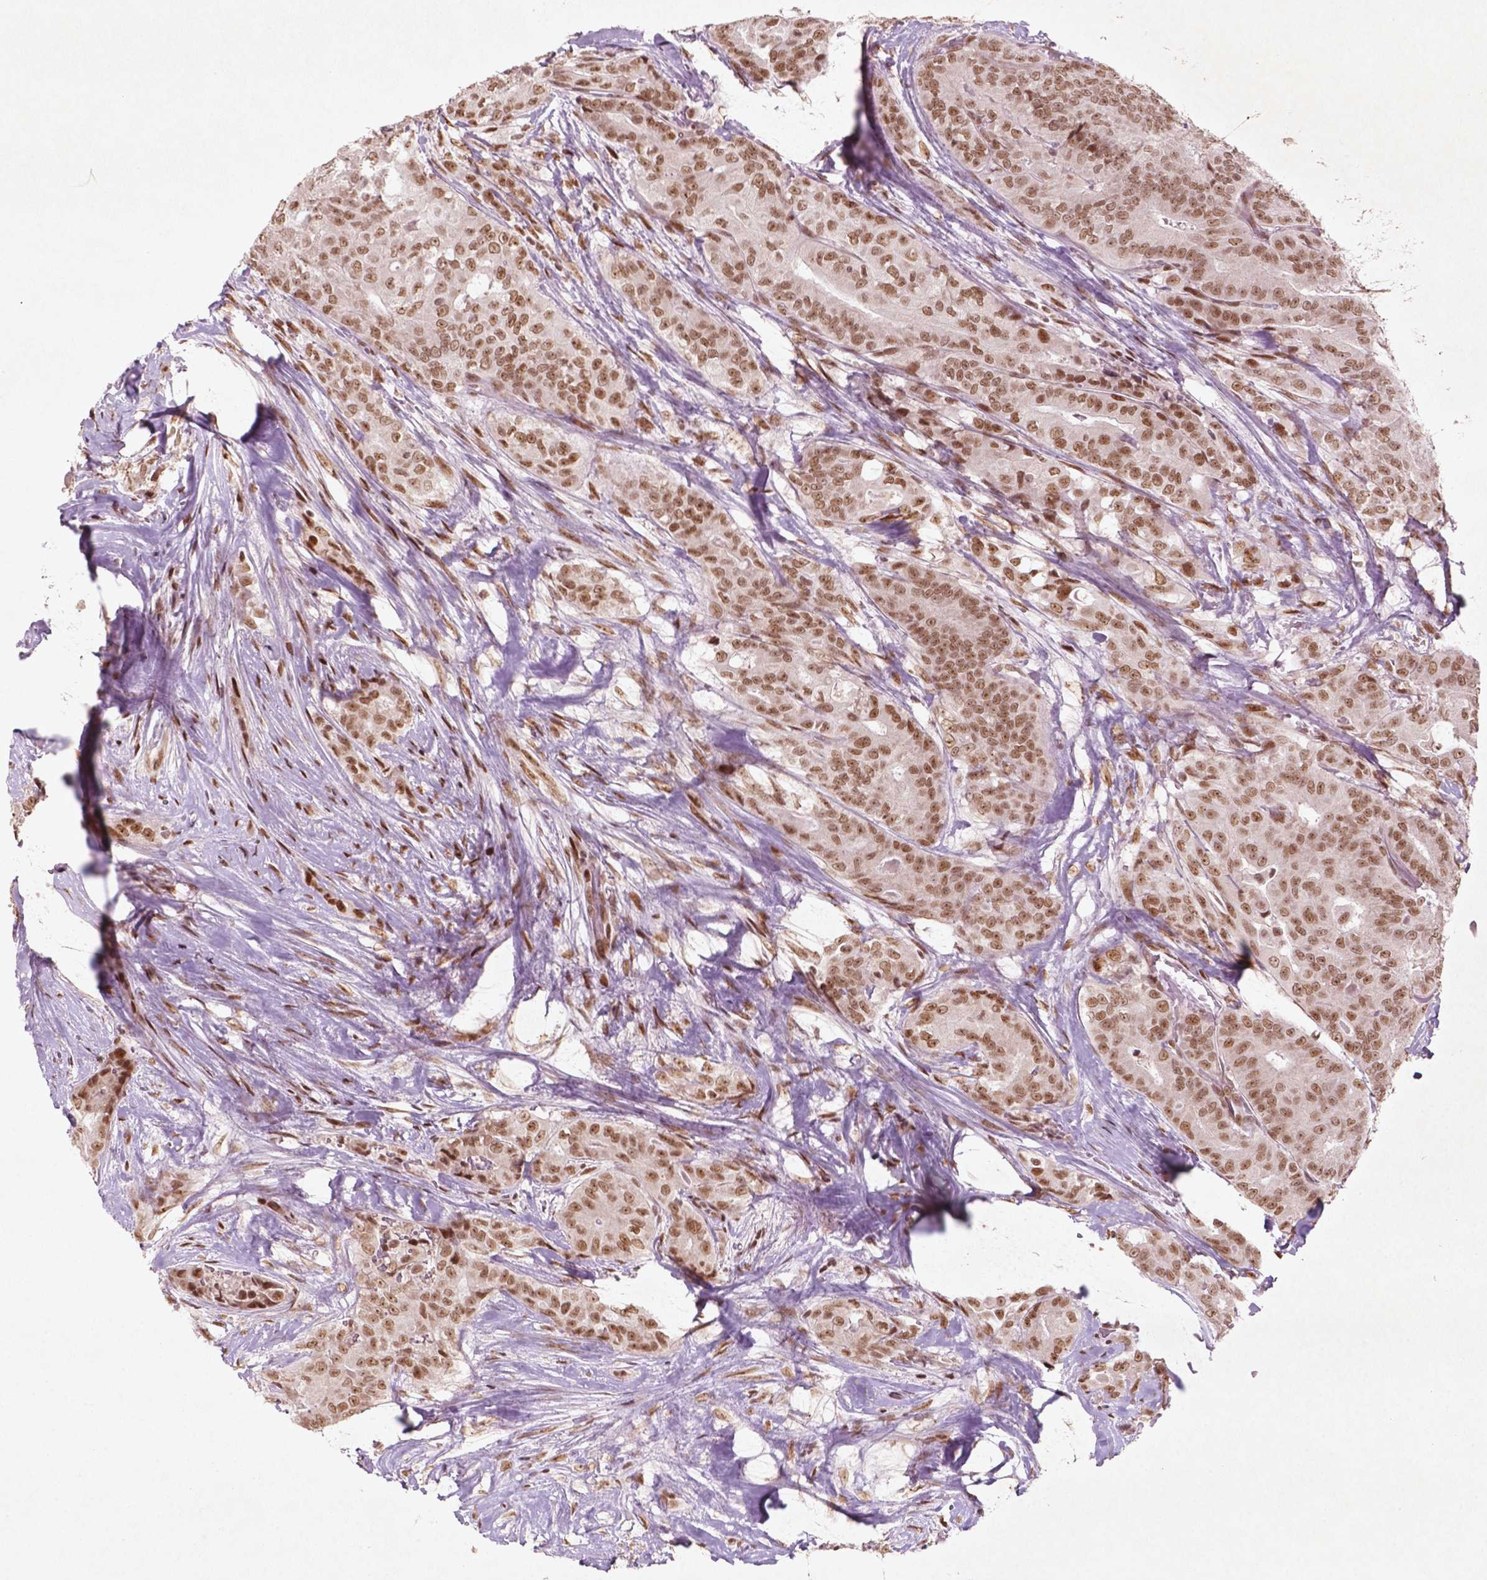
{"staining": {"intensity": "moderate", "quantity": ">75%", "location": "nuclear"}, "tissue": "thyroid cancer", "cell_type": "Tumor cells", "image_type": "cancer", "snomed": [{"axis": "morphology", "description": "Papillary adenocarcinoma, NOS"}, {"axis": "topography", "description": "Thyroid gland"}], "caption": "Moderate nuclear positivity for a protein is seen in approximately >75% of tumor cells of thyroid cancer using immunohistochemistry (IHC).", "gene": "HMG20B", "patient": {"sex": "male", "age": 61}}